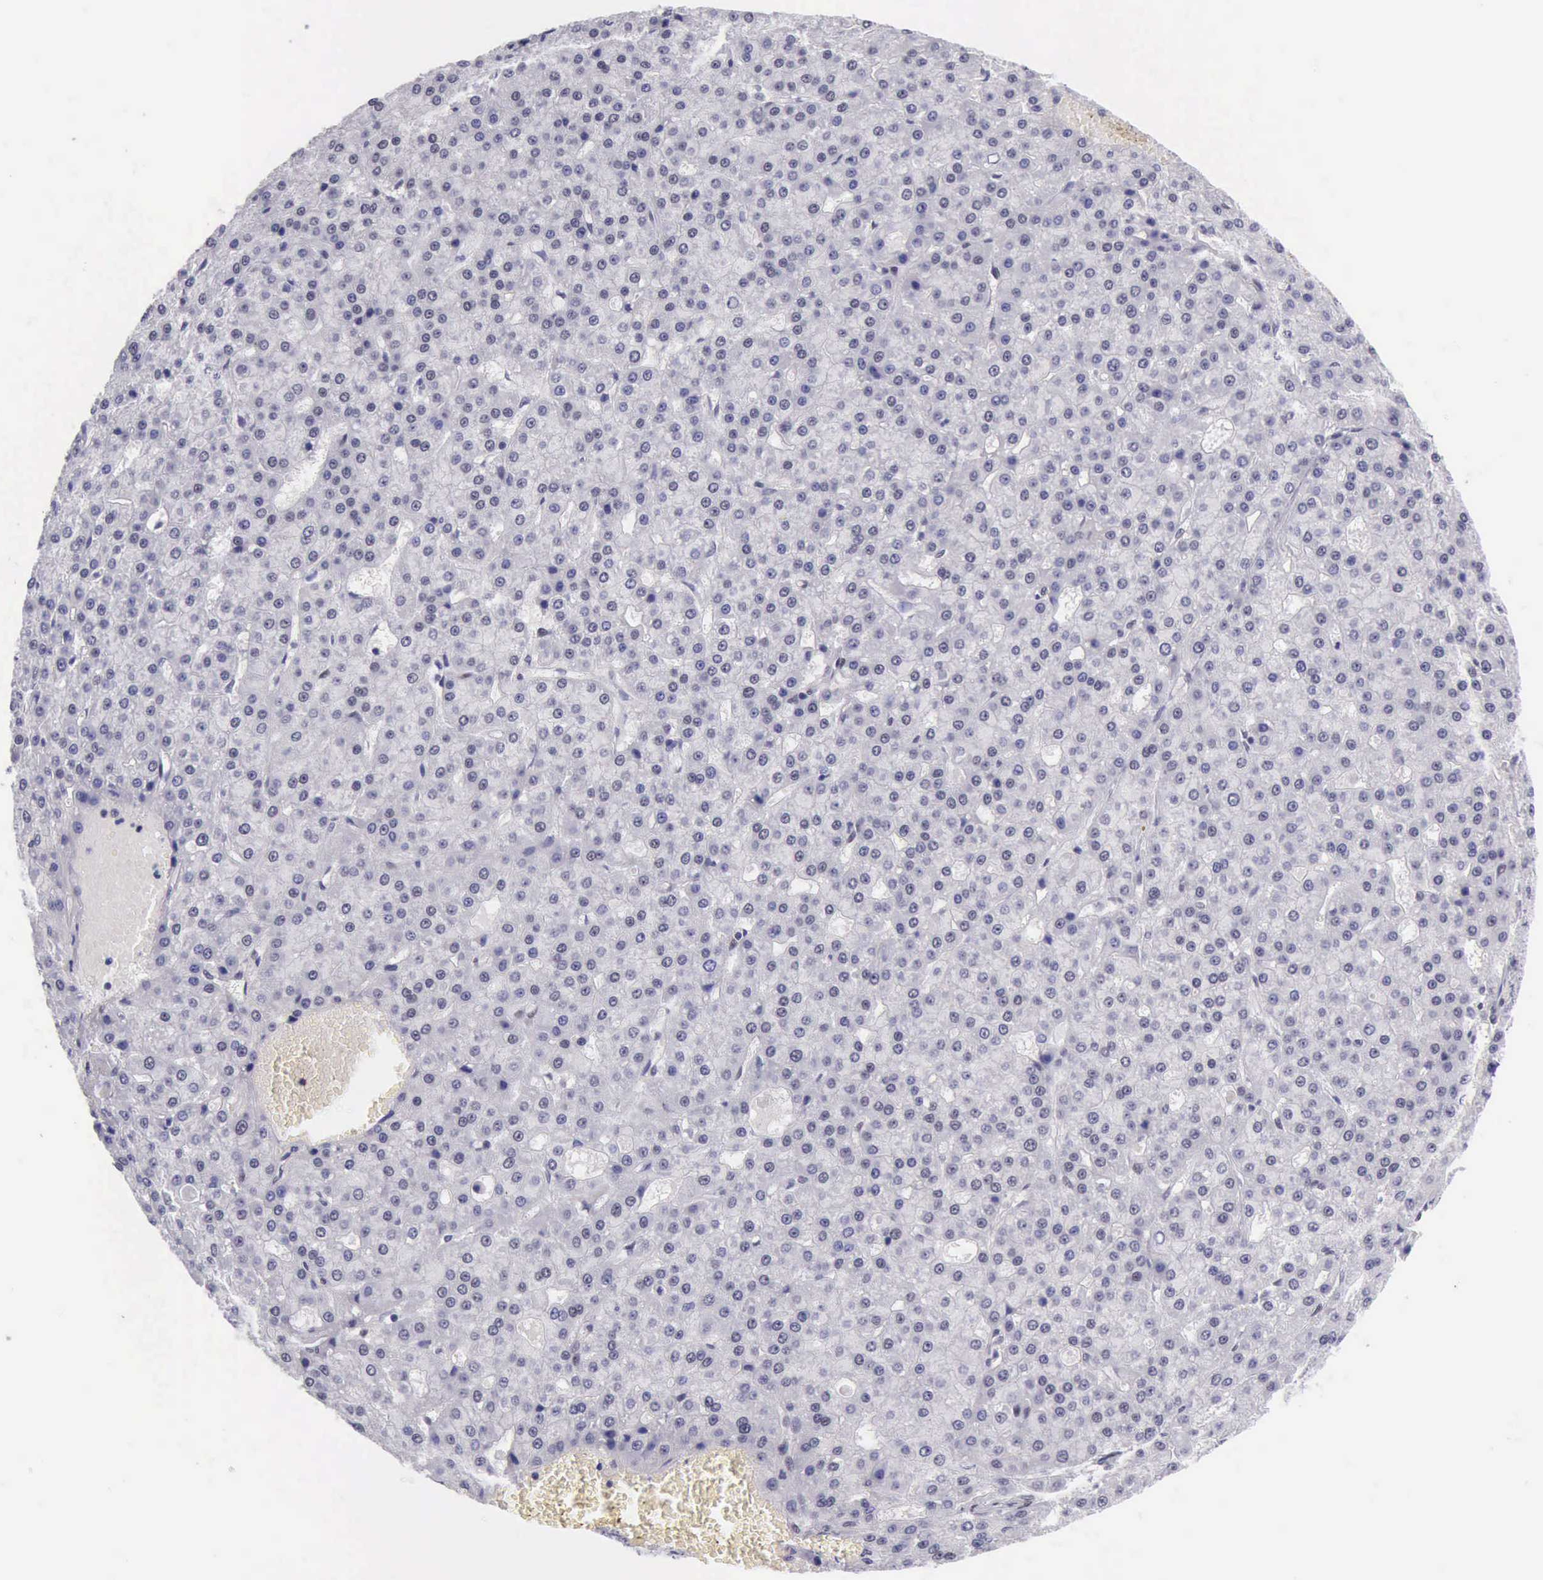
{"staining": {"intensity": "negative", "quantity": "none", "location": "none"}, "tissue": "liver cancer", "cell_type": "Tumor cells", "image_type": "cancer", "snomed": [{"axis": "morphology", "description": "Carcinoma, Hepatocellular, NOS"}, {"axis": "topography", "description": "Liver"}], "caption": "IHC image of human hepatocellular carcinoma (liver) stained for a protein (brown), which exhibits no staining in tumor cells.", "gene": "EP300", "patient": {"sex": "male", "age": 47}}